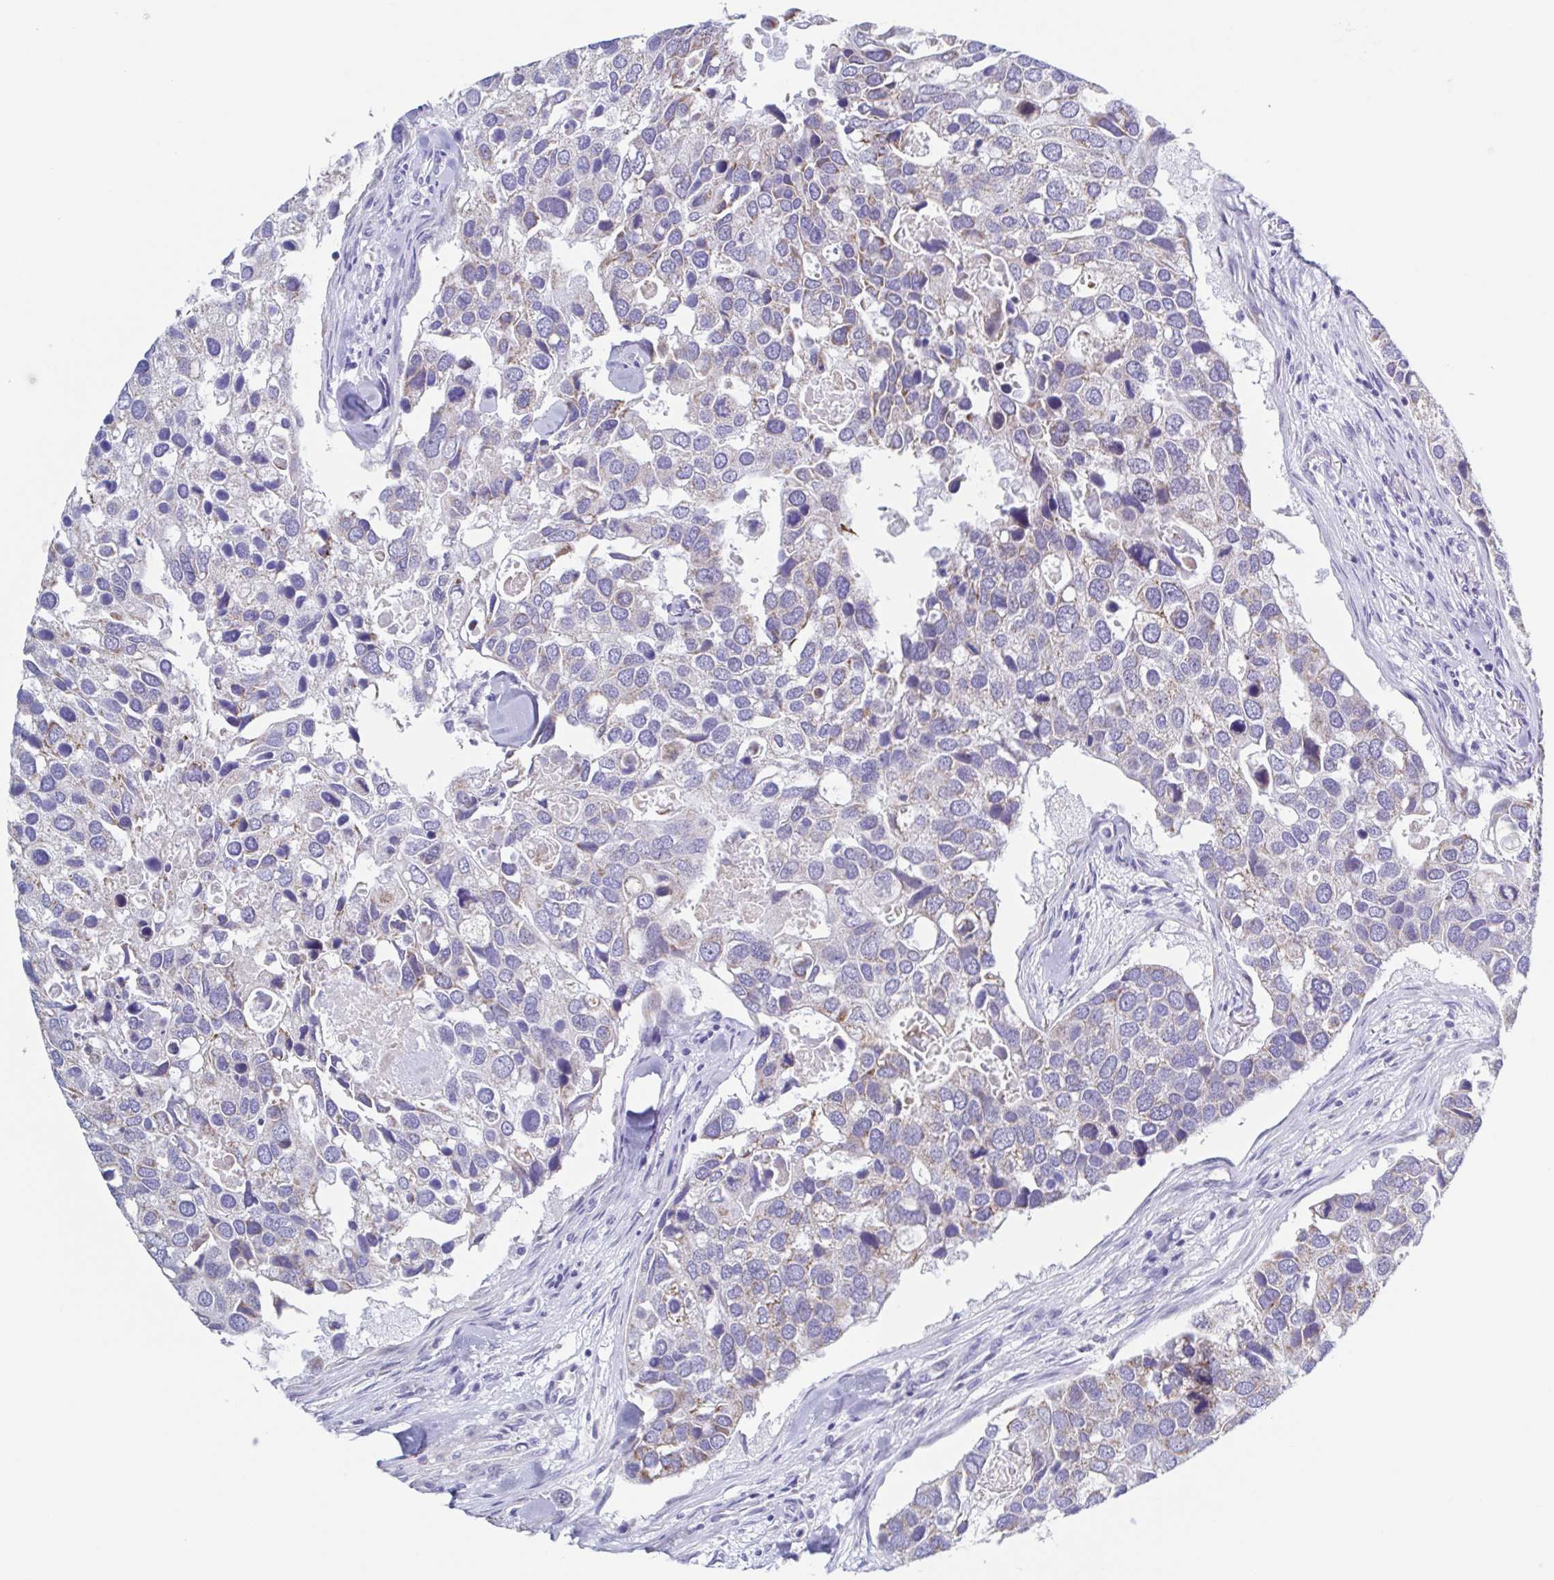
{"staining": {"intensity": "negative", "quantity": "none", "location": "none"}, "tissue": "breast cancer", "cell_type": "Tumor cells", "image_type": "cancer", "snomed": [{"axis": "morphology", "description": "Duct carcinoma"}, {"axis": "topography", "description": "Breast"}], "caption": "Protein analysis of breast cancer displays no significant positivity in tumor cells.", "gene": "PBOV1", "patient": {"sex": "female", "age": 83}}